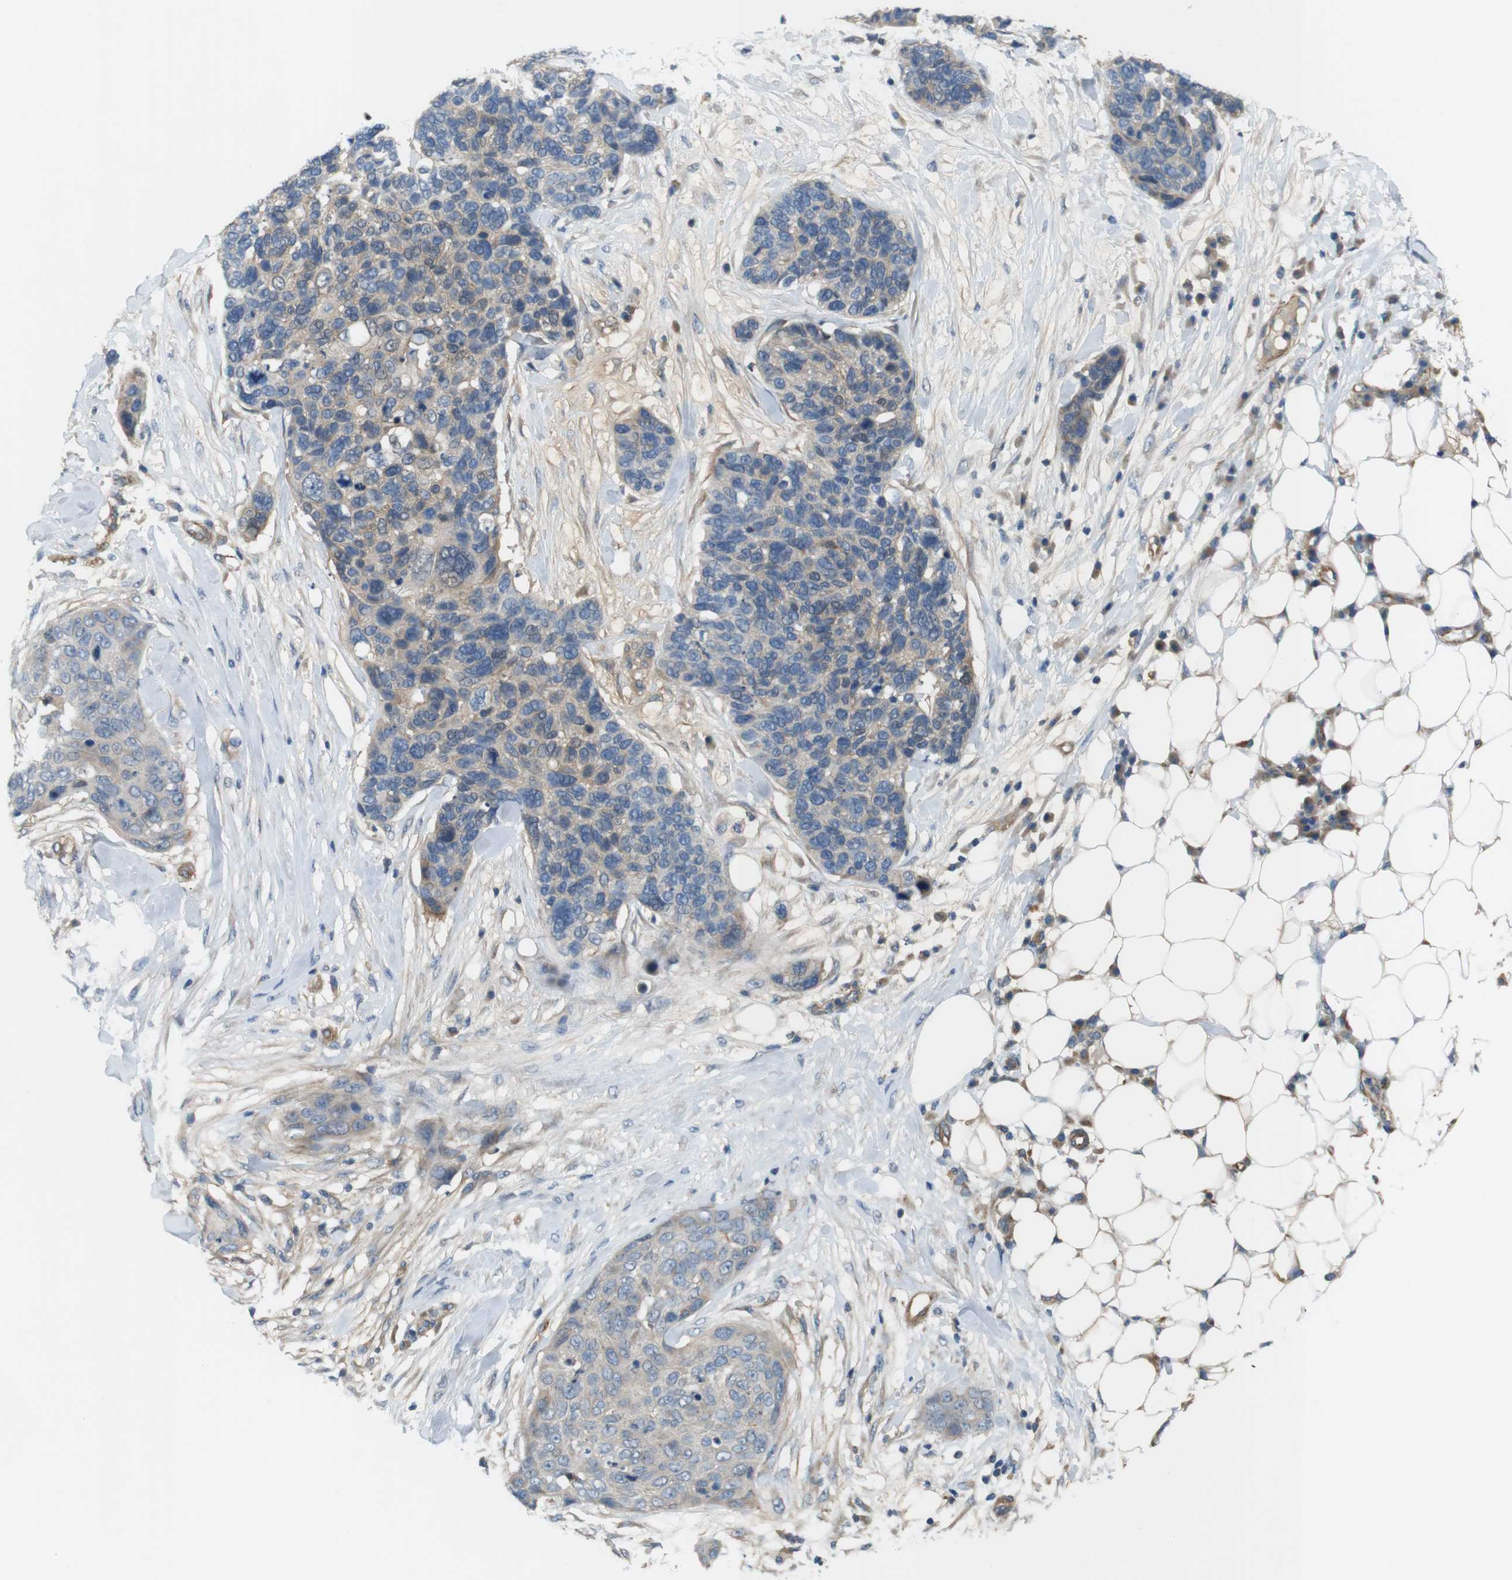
{"staining": {"intensity": "weak", "quantity": ">75%", "location": "cytoplasmic/membranous"}, "tissue": "skin cancer", "cell_type": "Tumor cells", "image_type": "cancer", "snomed": [{"axis": "morphology", "description": "Squamous cell carcinoma in situ, NOS"}, {"axis": "morphology", "description": "Squamous cell carcinoma, NOS"}, {"axis": "topography", "description": "Skin"}], "caption": "Skin cancer stained with immunohistochemistry demonstrates weak cytoplasmic/membranous expression in approximately >75% of tumor cells. Using DAB (3,3'-diaminobenzidine) (brown) and hematoxylin (blue) stains, captured at high magnification using brightfield microscopy.", "gene": "BVES", "patient": {"sex": "male", "age": 93}}